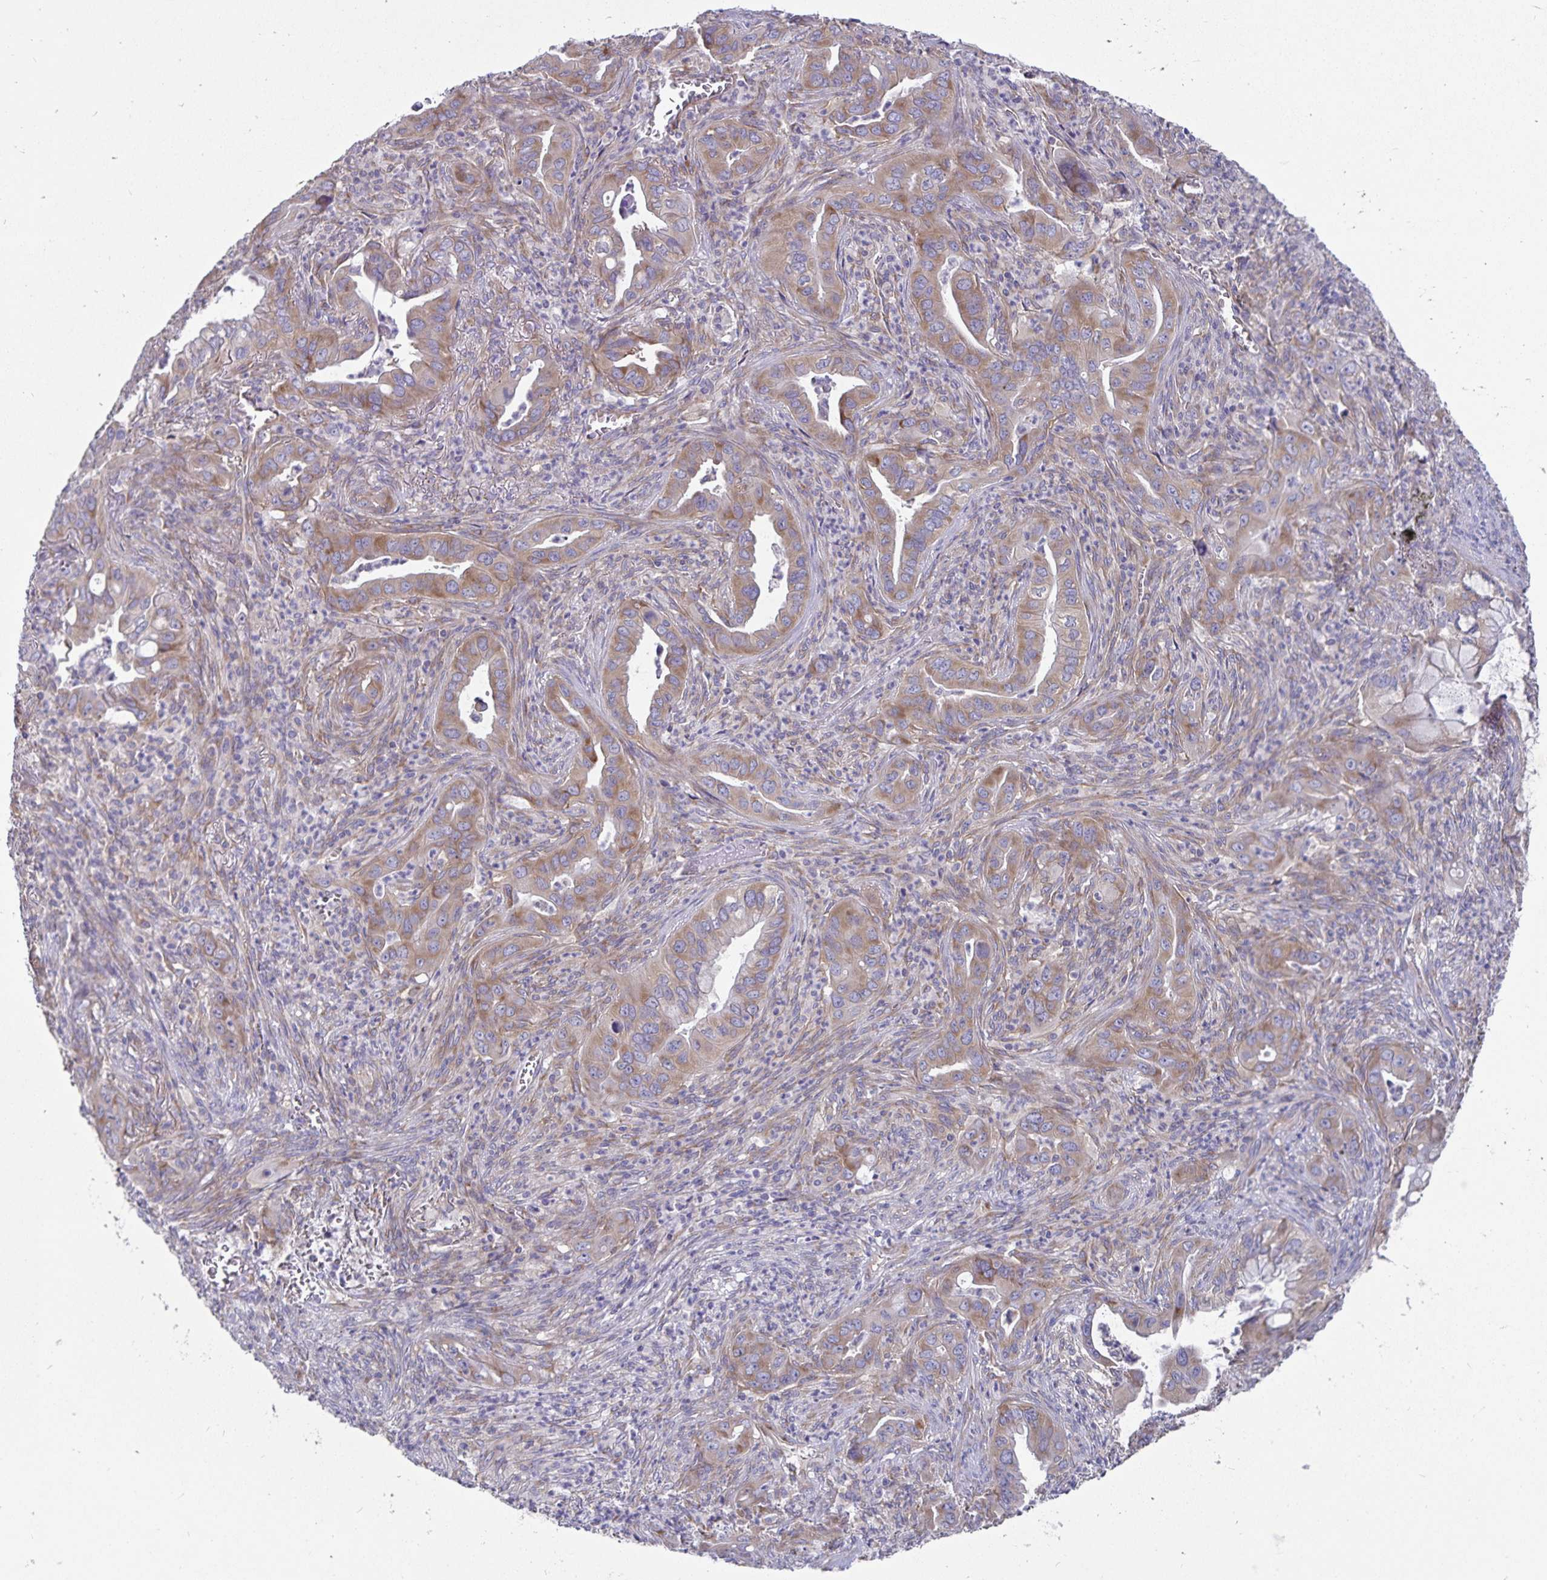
{"staining": {"intensity": "moderate", "quantity": ">75%", "location": "cytoplasmic/membranous"}, "tissue": "lung cancer", "cell_type": "Tumor cells", "image_type": "cancer", "snomed": [{"axis": "morphology", "description": "Adenocarcinoma, NOS"}, {"axis": "topography", "description": "Lung"}], "caption": "Moderate cytoplasmic/membranous expression for a protein is appreciated in approximately >75% of tumor cells of adenocarcinoma (lung) using immunohistochemistry (IHC).", "gene": "FAM120A", "patient": {"sex": "male", "age": 65}}